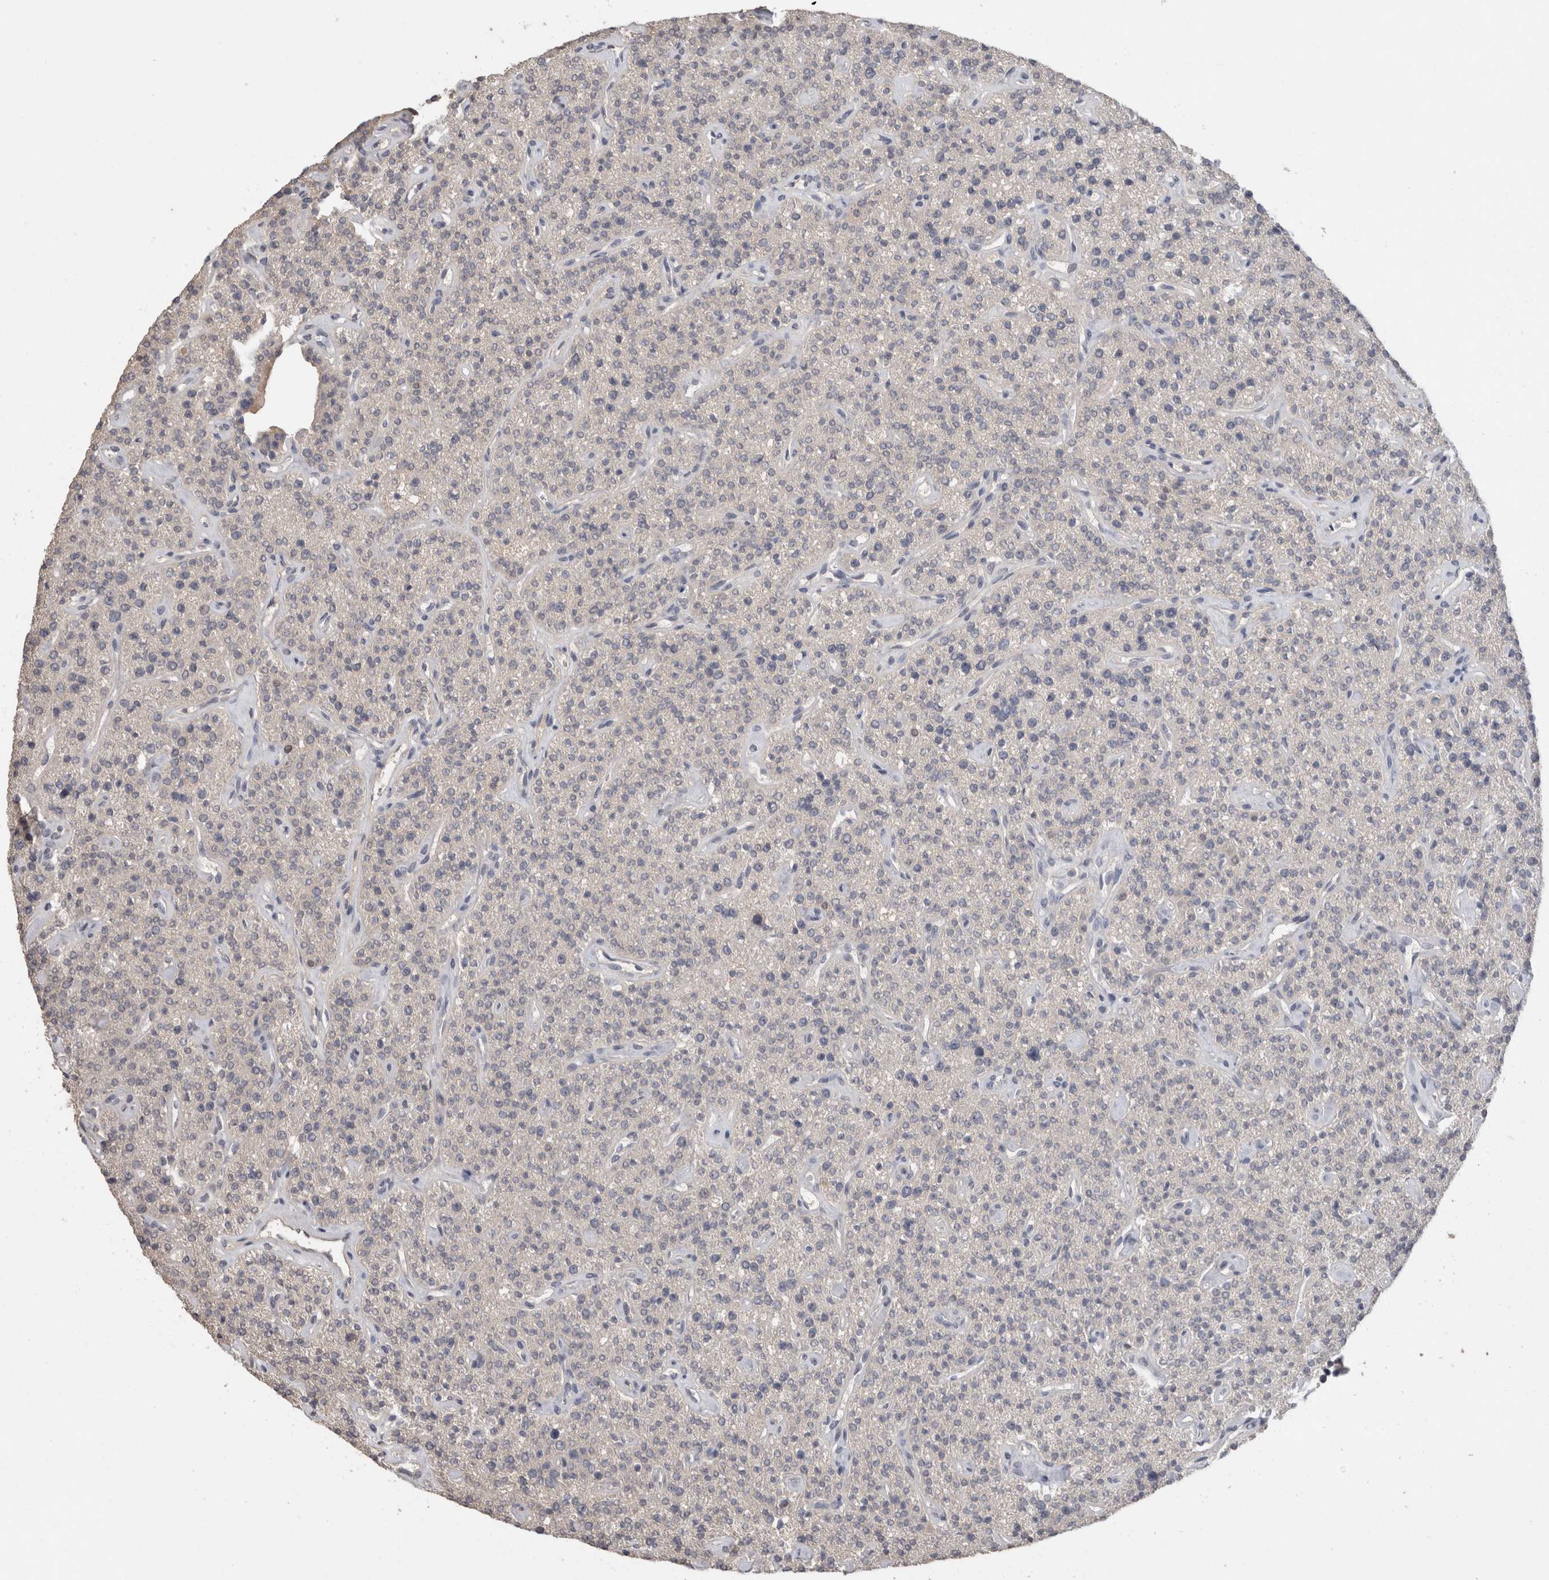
{"staining": {"intensity": "weak", "quantity": "25%-75%", "location": "cytoplasmic/membranous"}, "tissue": "parathyroid gland", "cell_type": "Glandular cells", "image_type": "normal", "snomed": [{"axis": "morphology", "description": "Normal tissue, NOS"}, {"axis": "topography", "description": "Parathyroid gland"}], "caption": "DAB immunohistochemical staining of unremarkable human parathyroid gland displays weak cytoplasmic/membranous protein staining in approximately 25%-75% of glandular cells. Ihc stains the protein in brown and the nuclei are stained blue.", "gene": "PPP3CC", "patient": {"sex": "male", "age": 46}}